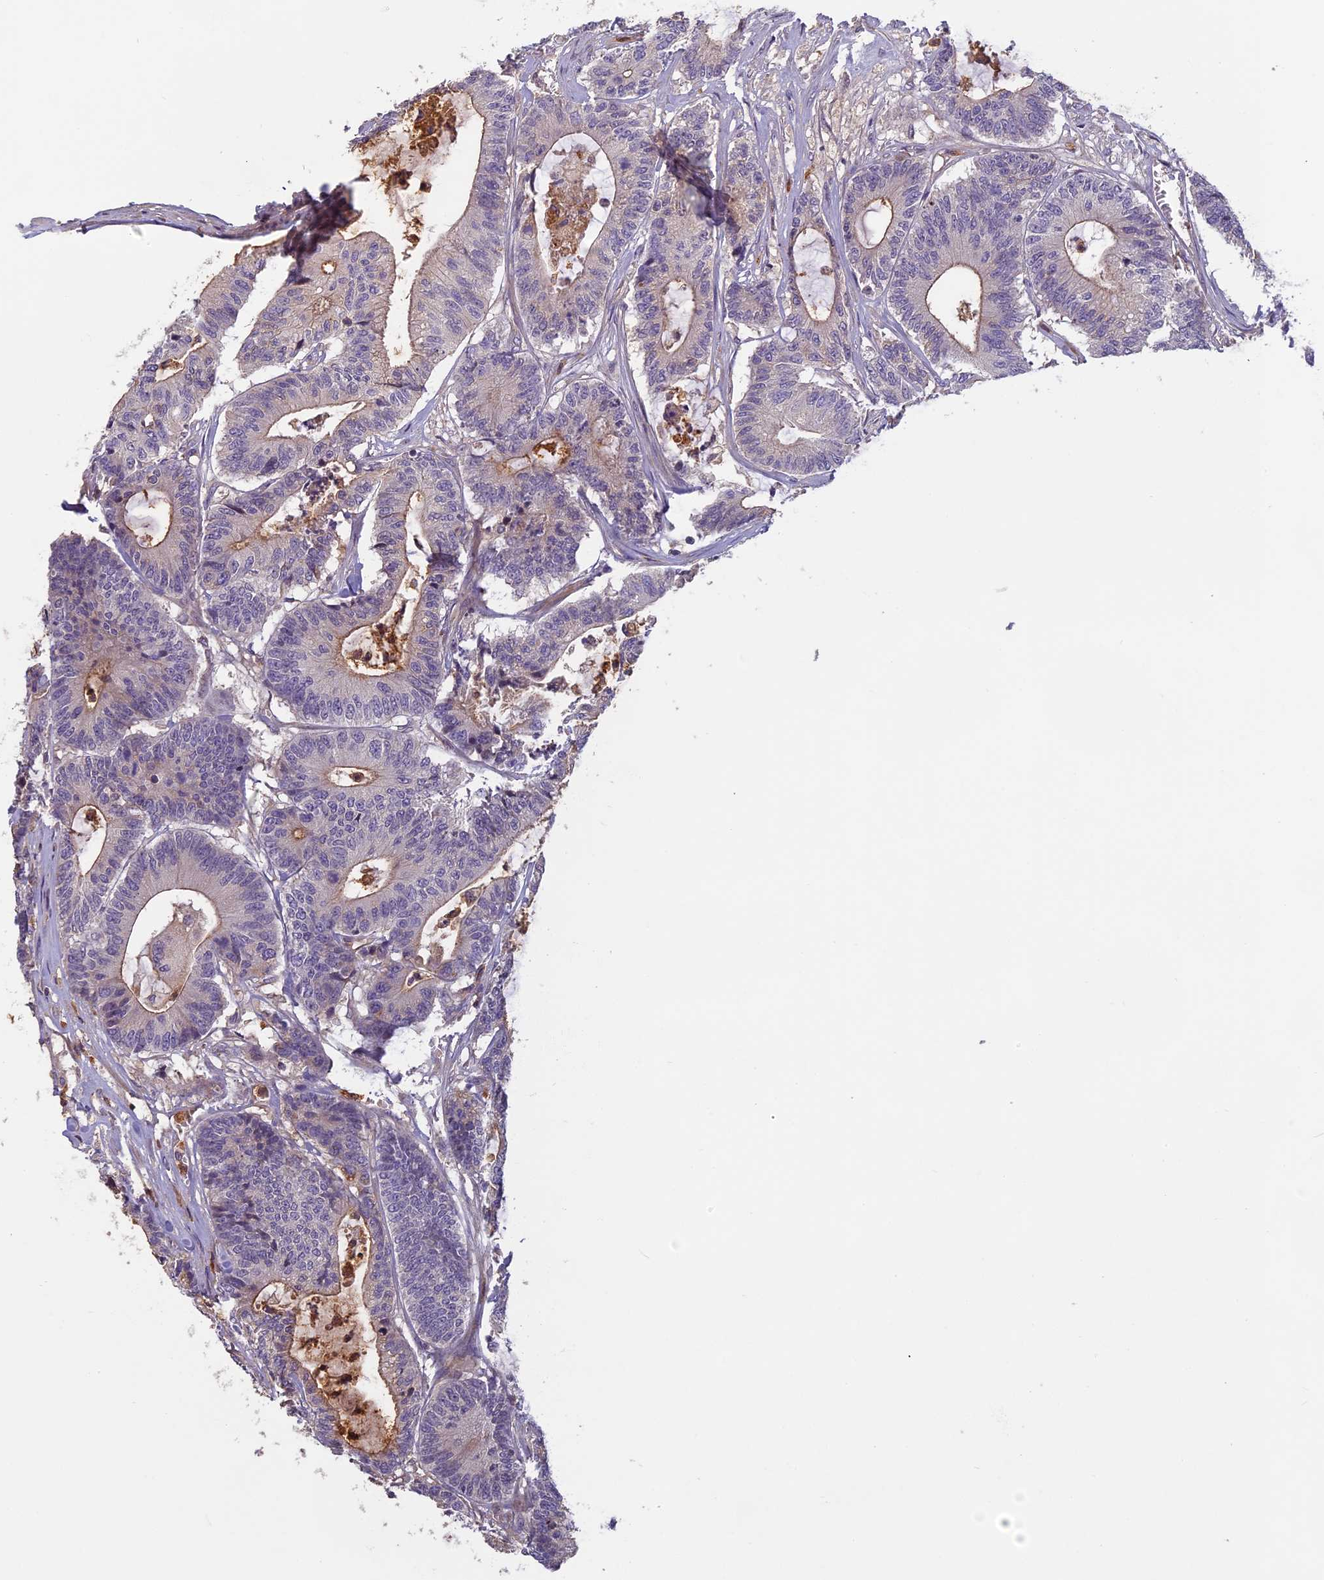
{"staining": {"intensity": "moderate", "quantity": "<25%", "location": "cytoplasmic/membranous"}, "tissue": "colorectal cancer", "cell_type": "Tumor cells", "image_type": "cancer", "snomed": [{"axis": "morphology", "description": "Adenocarcinoma, NOS"}, {"axis": "topography", "description": "Colon"}], "caption": "Immunohistochemistry (IHC) (DAB) staining of colorectal adenocarcinoma shows moderate cytoplasmic/membranous protein expression in approximately <25% of tumor cells.", "gene": "AP4E1", "patient": {"sex": "female", "age": 84}}